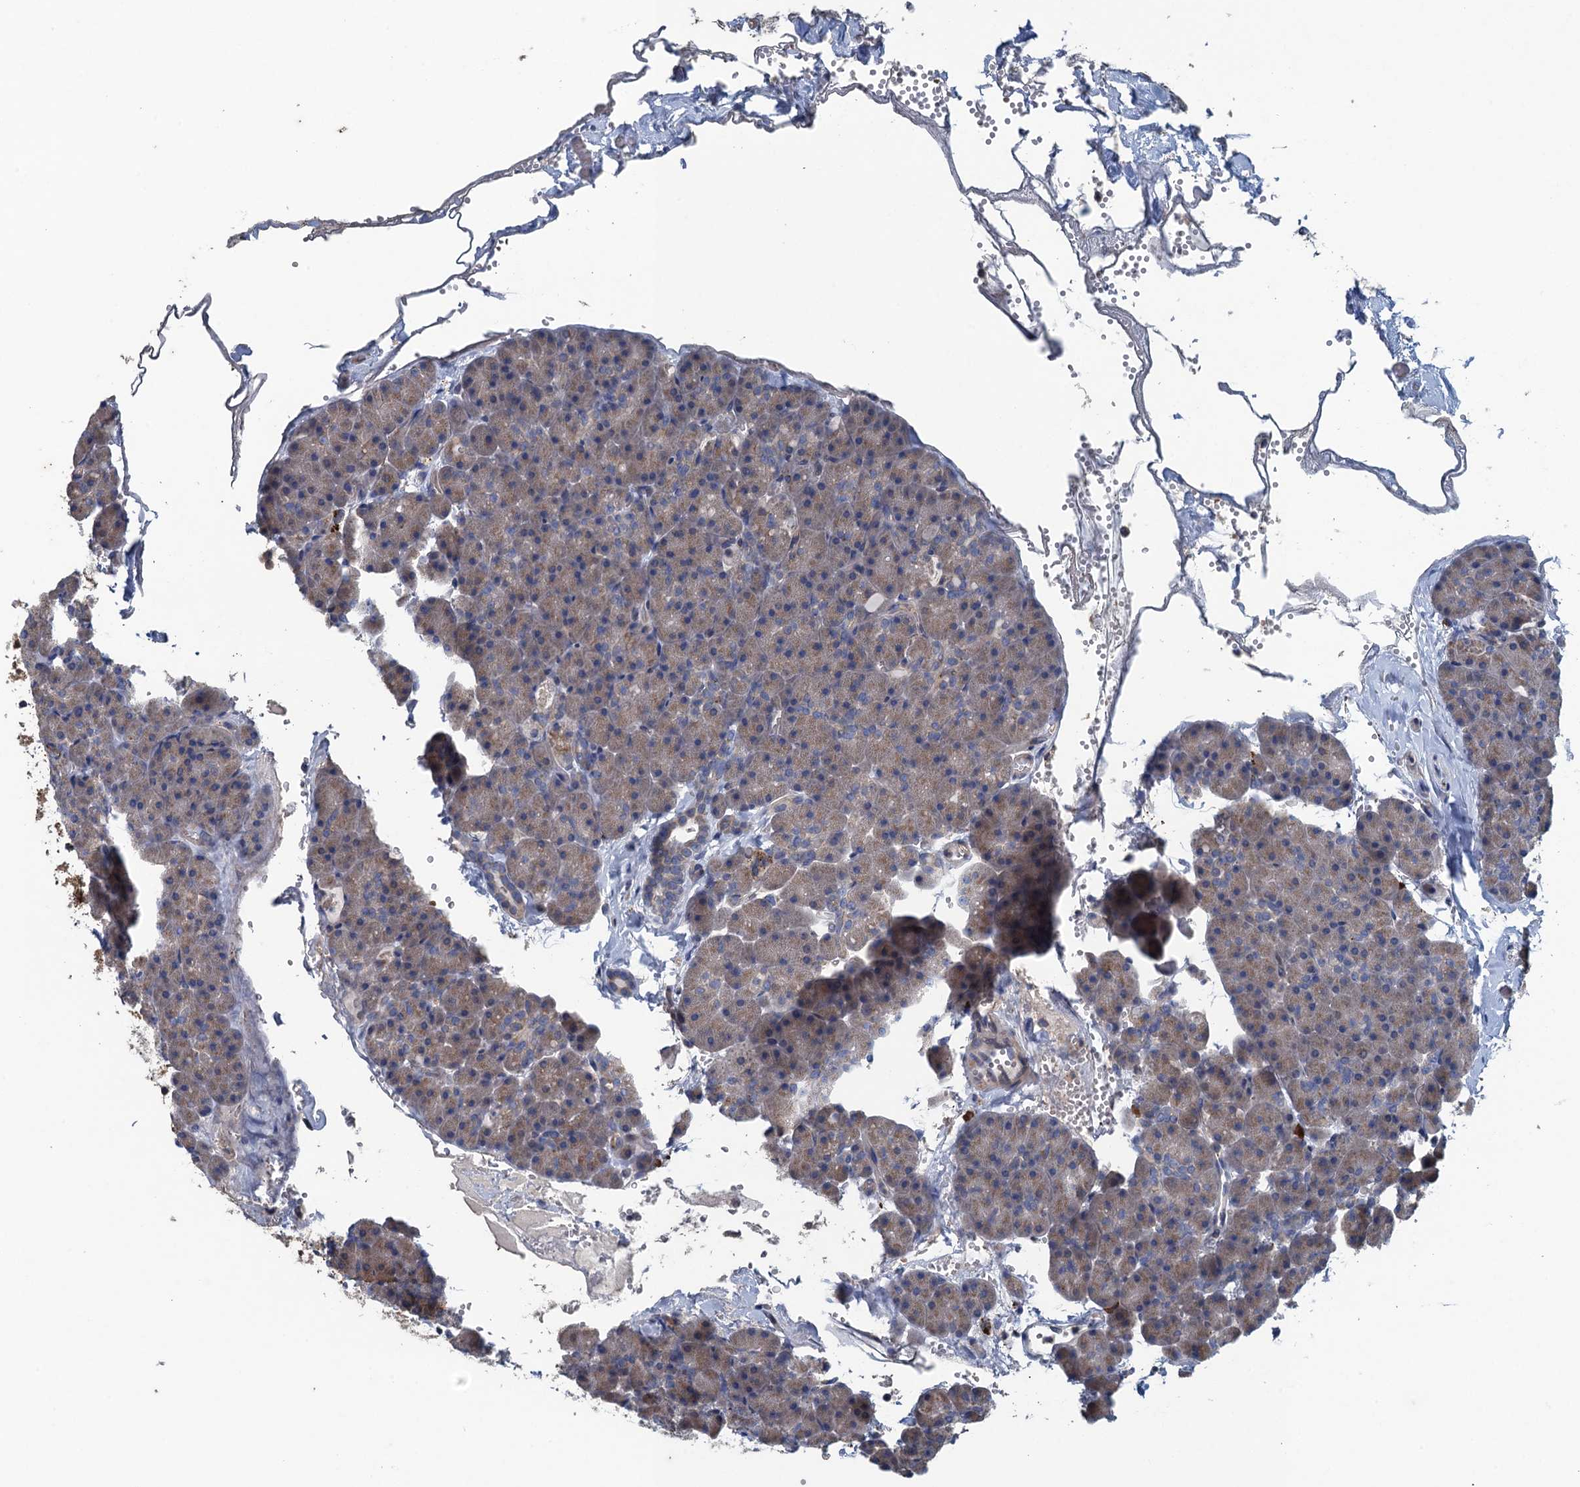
{"staining": {"intensity": "weak", "quantity": ">75%", "location": "cytoplasmic/membranous"}, "tissue": "pancreas", "cell_type": "Exocrine glandular cells", "image_type": "normal", "snomed": [{"axis": "morphology", "description": "Normal tissue, NOS"}, {"axis": "topography", "description": "Pancreas"}], "caption": "An IHC image of normal tissue is shown. Protein staining in brown labels weak cytoplasmic/membranous positivity in pancreas within exocrine glandular cells. The protein is shown in brown color, while the nuclei are stained blue.", "gene": "KBTBD8", "patient": {"sex": "male", "age": 36}}